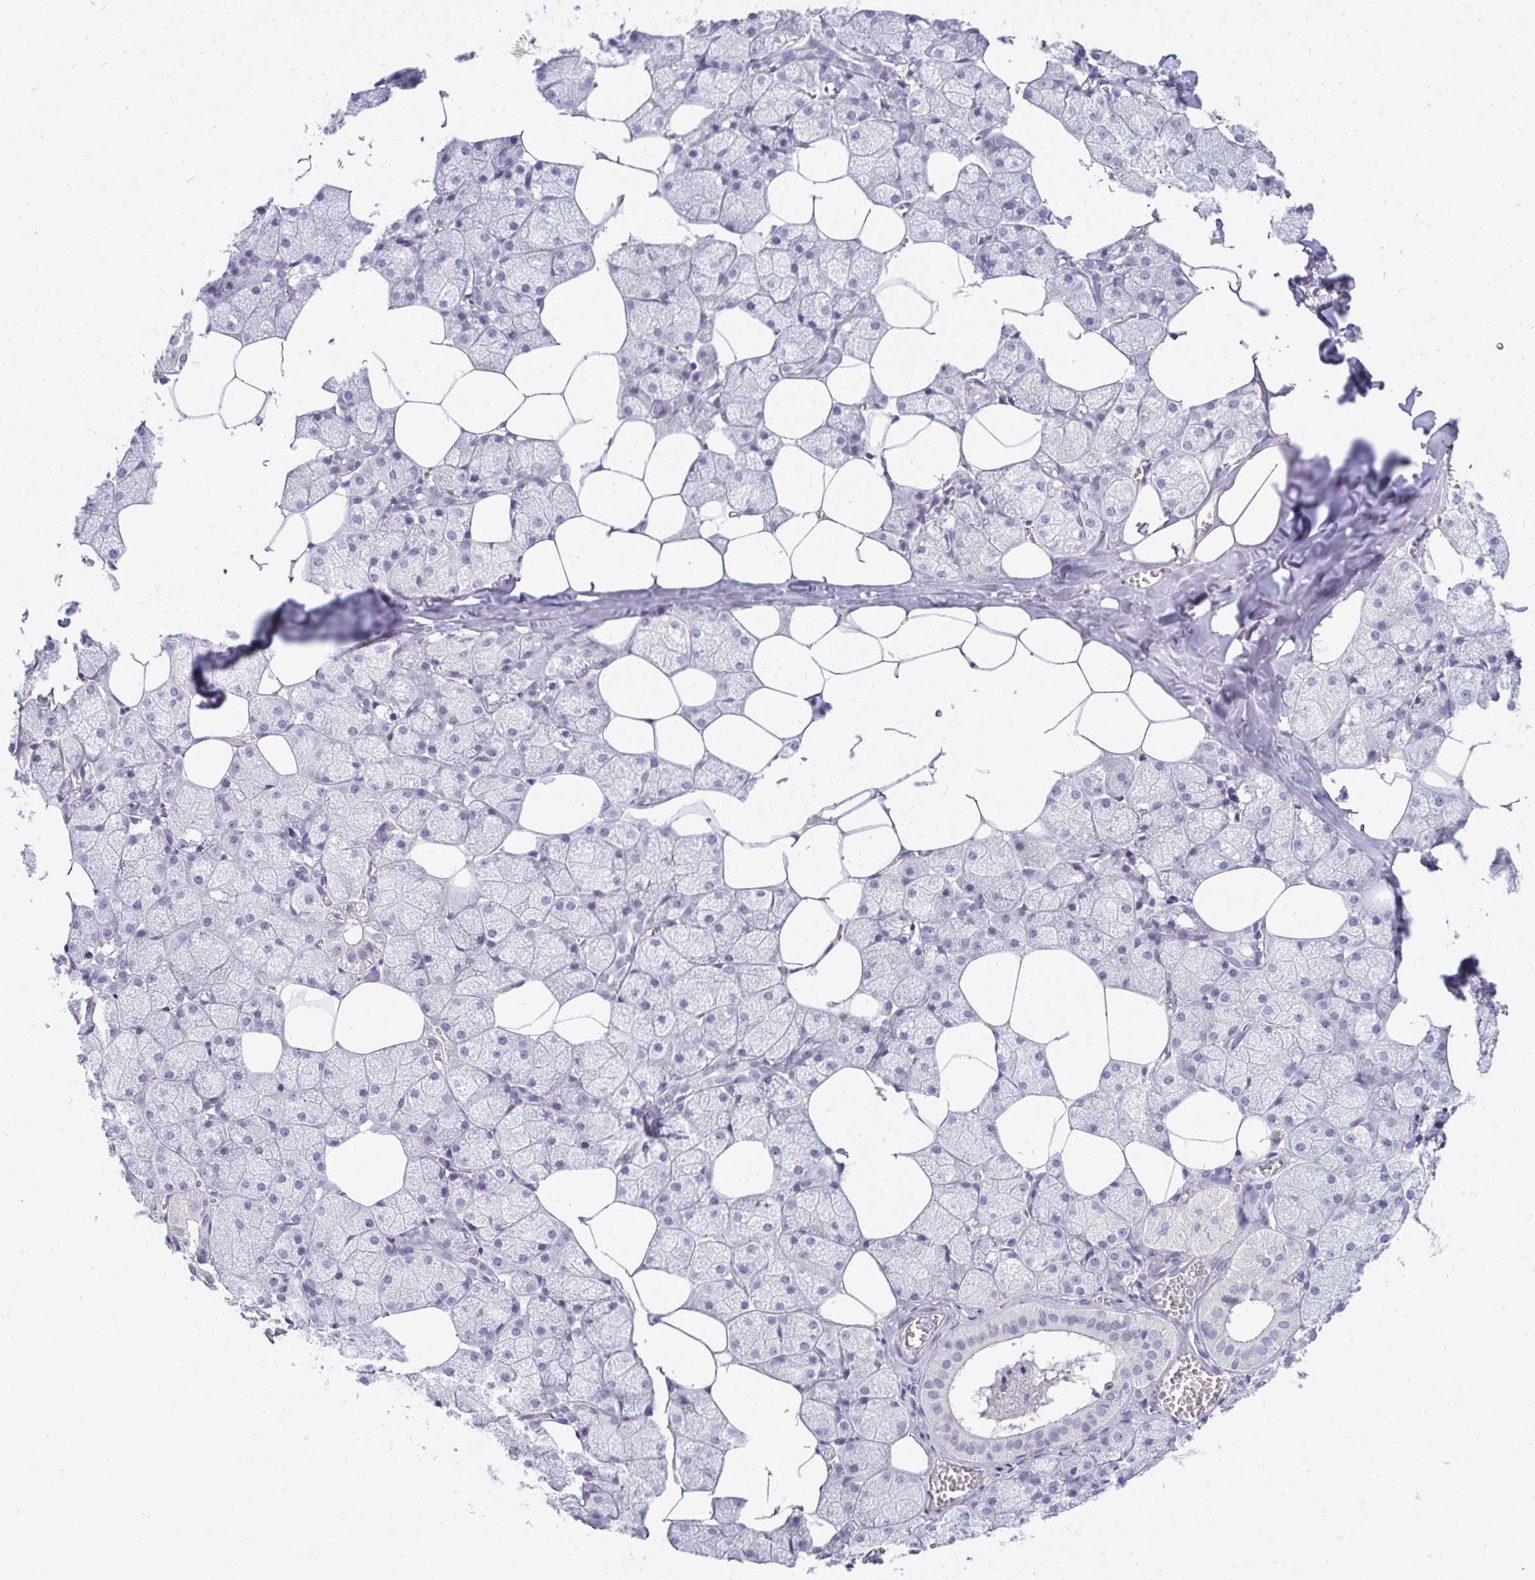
{"staining": {"intensity": "negative", "quantity": "none", "location": "none"}, "tissue": "salivary gland", "cell_type": "Glandular cells", "image_type": "normal", "snomed": [{"axis": "morphology", "description": "Normal tissue, NOS"}, {"axis": "topography", "description": "Salivary gland"}, {"axis": "topography", "description": "Peripheral nerve tissue"}], "caption": "Immunohistochemistry image of normal salivary gland: salivary gland stained with DAB exhibits no significant protein positivity in glandular cells. (DAB immunohistochemistry with hematoxylin counter stain).", "gene": "PPFIA4", "patient": {"sex": "male", "age": 38}}